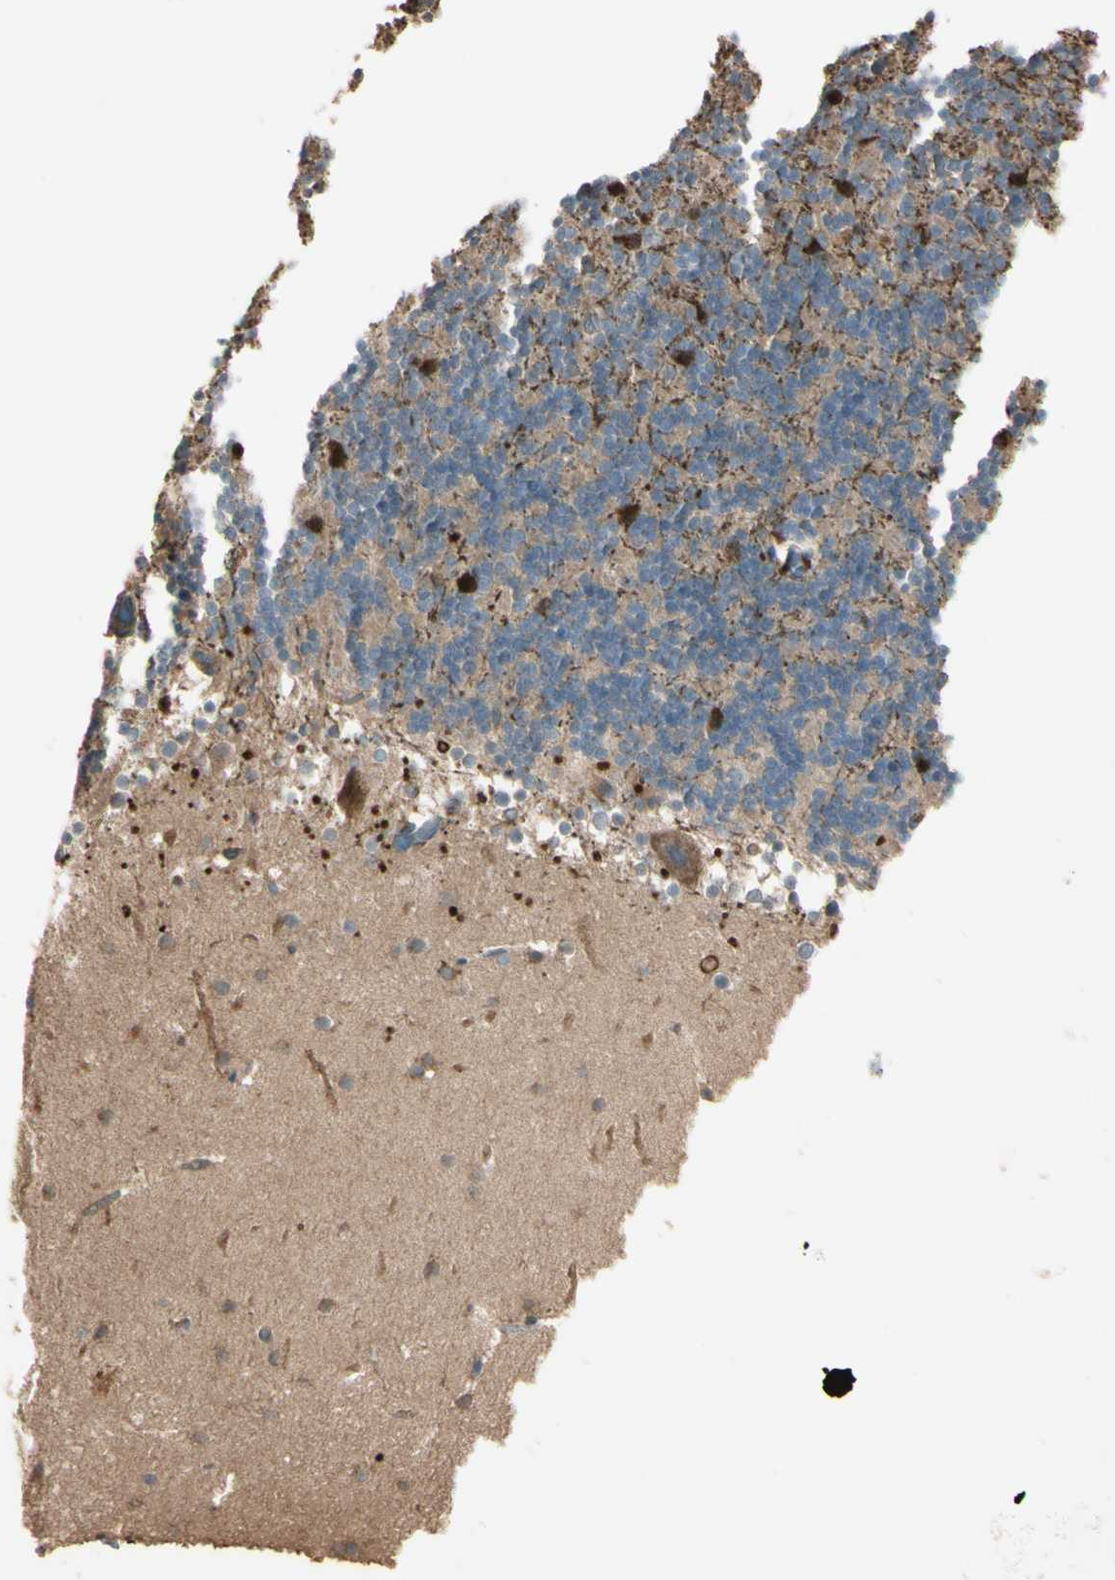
{"staining": {"intensity": "weak", "quantity": "<25%", "location": "cytoplasmic/membranous"}, "tissue": "cerebellum", "cell_type": "Cells in granular layer", "image_type": "normal", "snomed": [{"axis": "morphology", "description": "Normal tissue, NOS"}, {"axis": "topography", "description": "Cerebellum"}], "caption": "Immunohistochemistry (IHC) photomicrograph of benign cerebellum: human cerebellum stained with DAB shows no significant protein expression in cells in granular layer.", "gene": "PTPN12", "patient": {"sex": "male", "age": 45}}